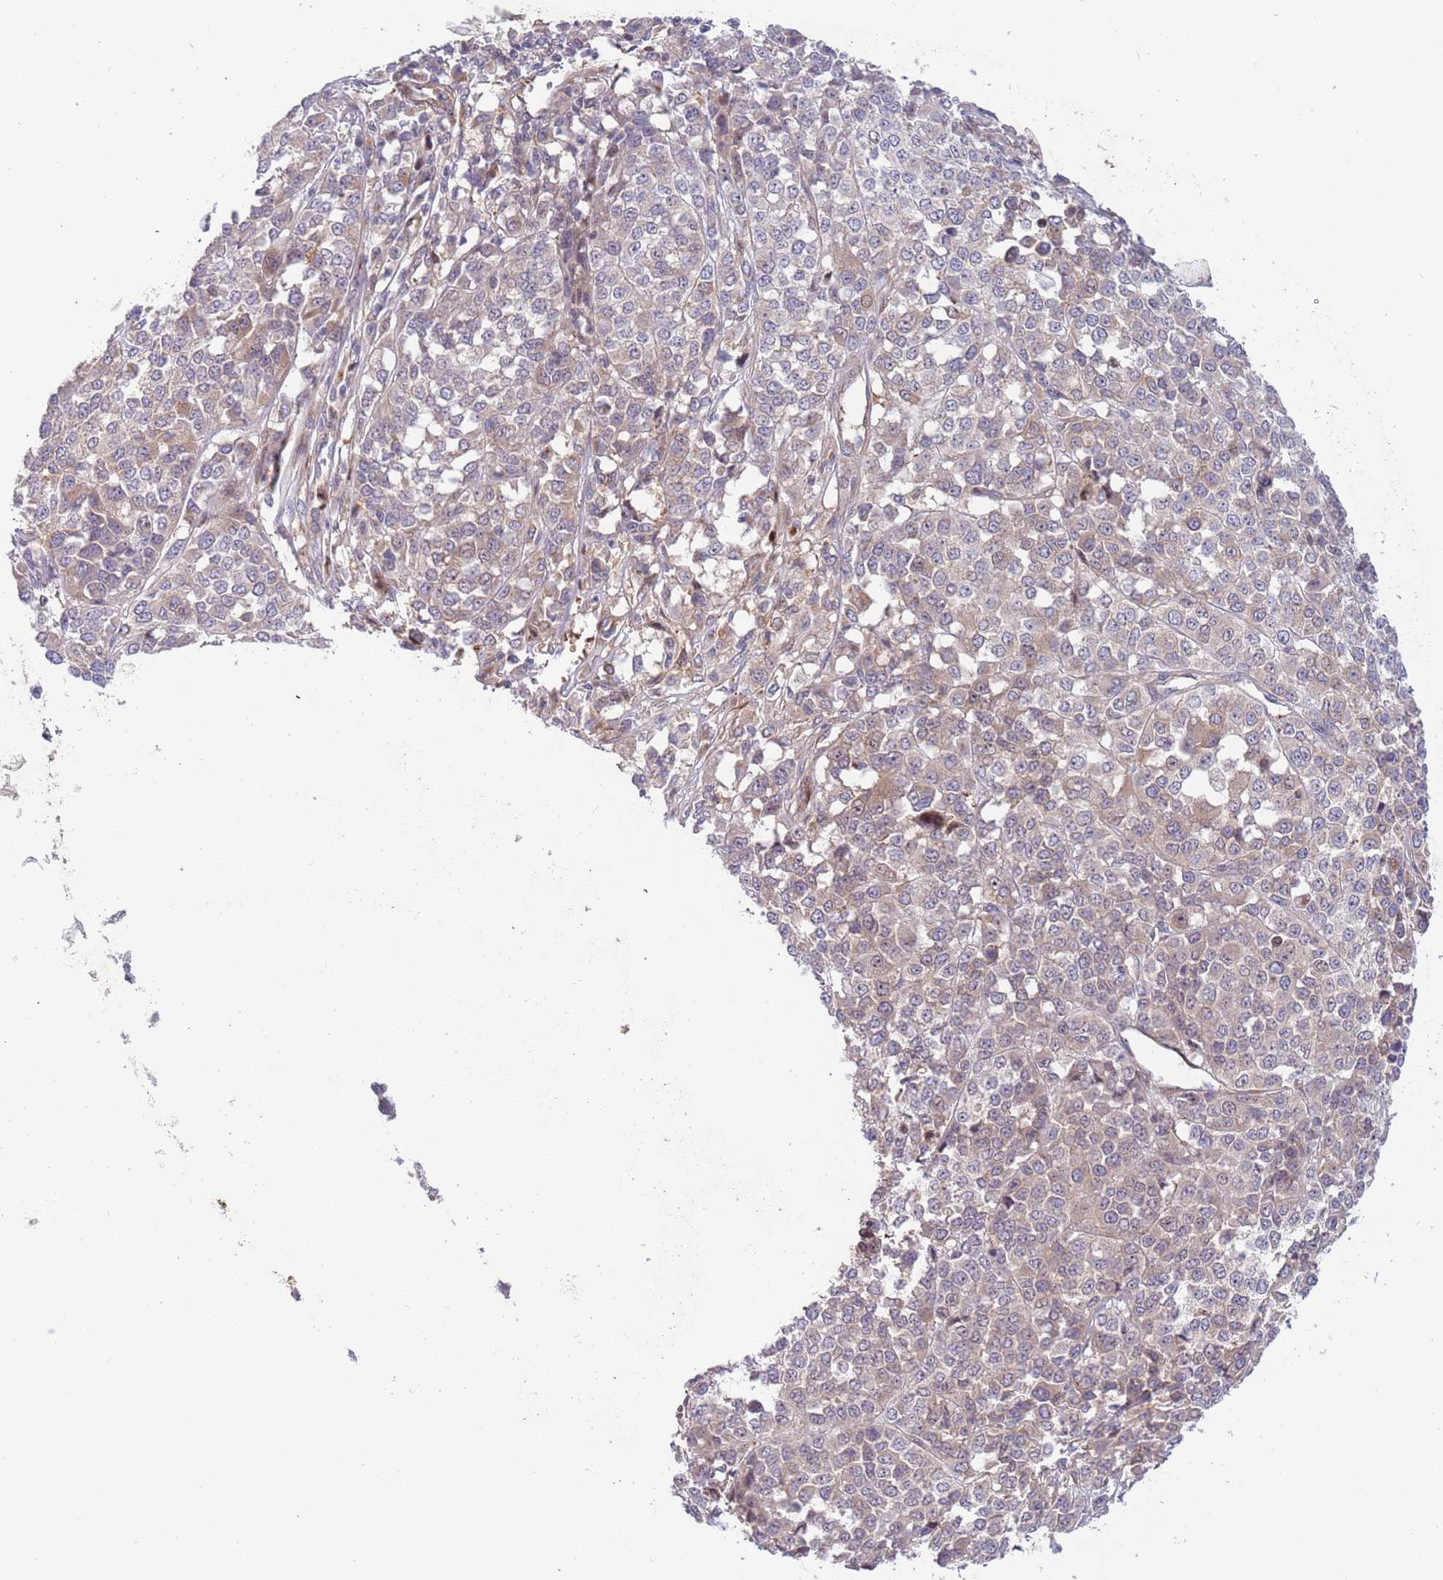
{"staining": {"intensity": "weak", "quantity": "25%-75%", "location": "cytoplasmic/membranous"}, "tissue": "melanoma", "cell_type": "Tumor cells", "image_type": "cancer", "snomed": [{"axis": "morphology", "description": "Malignant melanoma, Metastatic site"}, {"axis": "topography", "description": "Lymph node"}], "caption": "Malignant melanoma (metastatic site) stained with DAB (3,3'-diaminobenzidine) IHC exhibits low levels of weak cytoplasmic/membranous staining in about 25%-75% of tumor cells.", "gene": "ITGB6", "patient": {"sex": "male", "age": 44}}